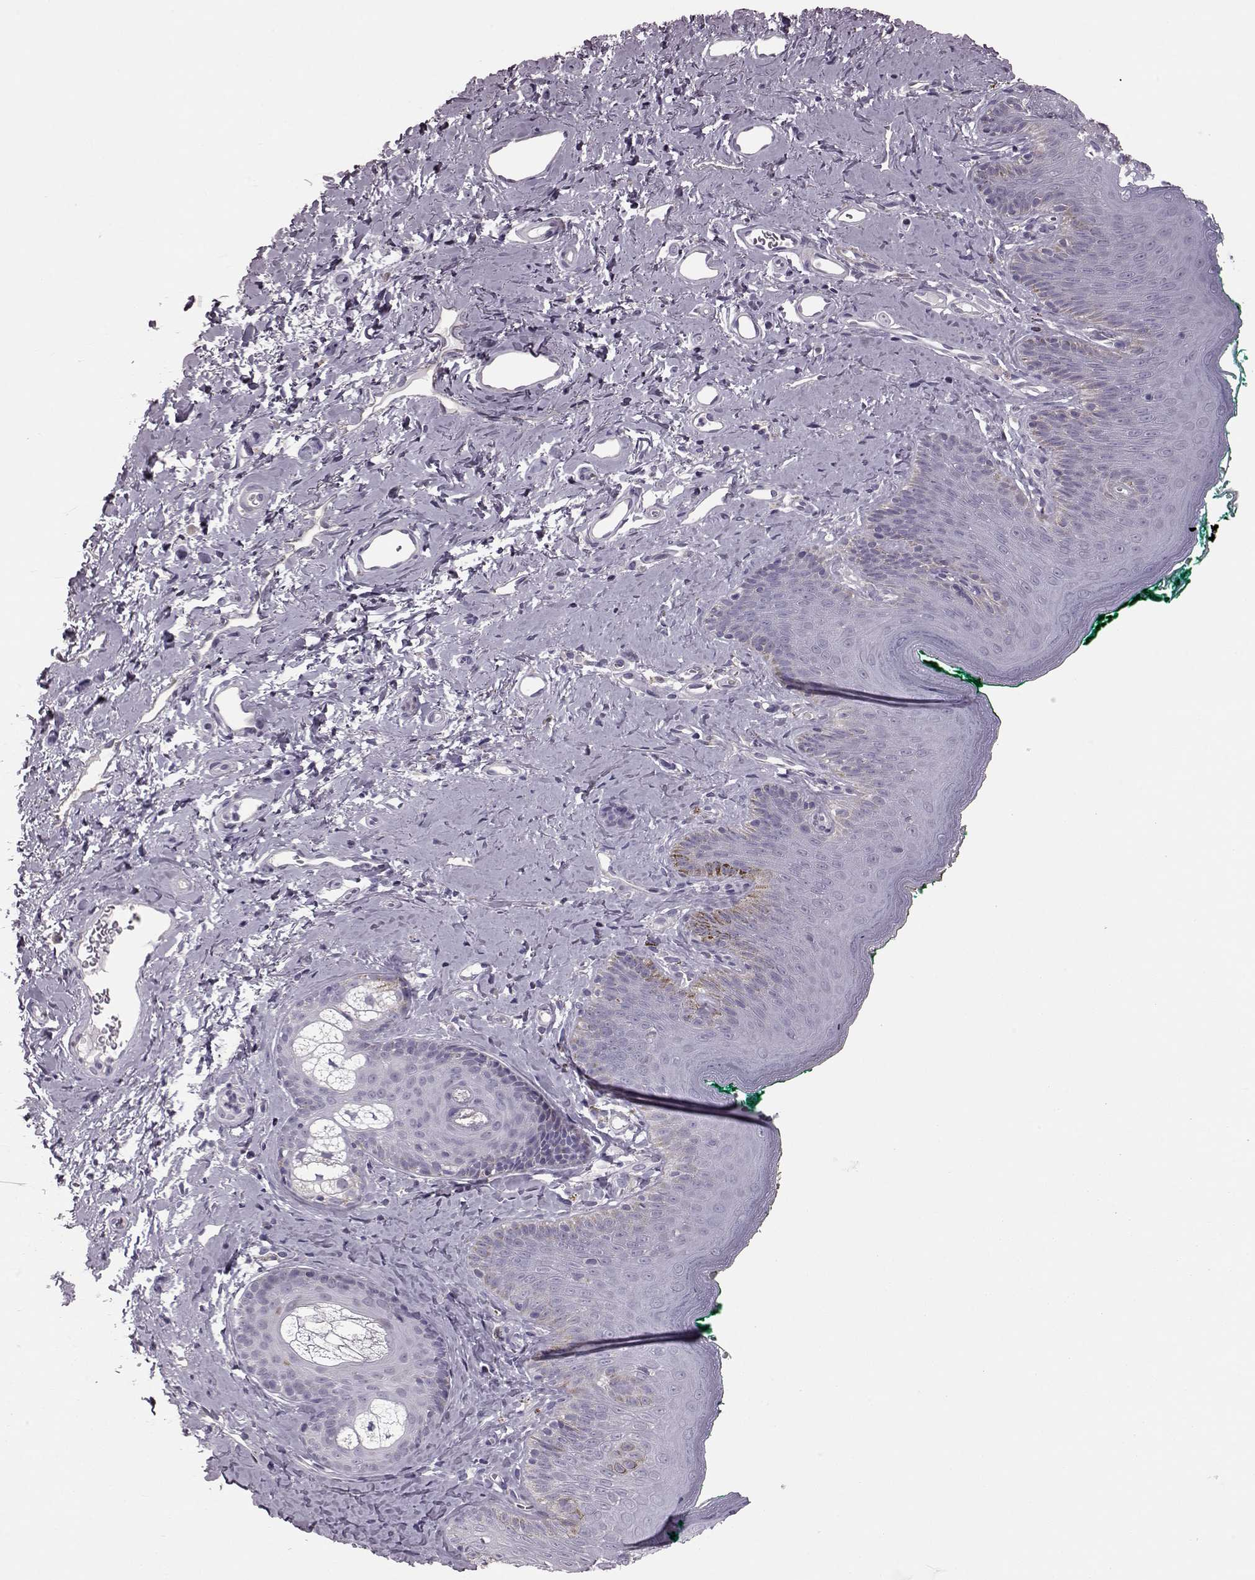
{"staining": {"intensity": "negative", "quantity": "none", "location": "none"}, "tissue": "skin", "cell_type": "Epidermal cells", "image_type": "normal", "snomed": [{"axis": "morphology", "description": "Normal tissue, NOS"}, {"axis": "topography", "description": "Vulva"}], "caption": "DAB (3,3'-diaminobenzidine) immunohistochemical staining of benign skin demonstrates no significant staining in epidermal cells. (DAB IHC with hematoxylin counter stain).", "gene": "RIMS2", "patient": {"sex": "female", "age": 66}}